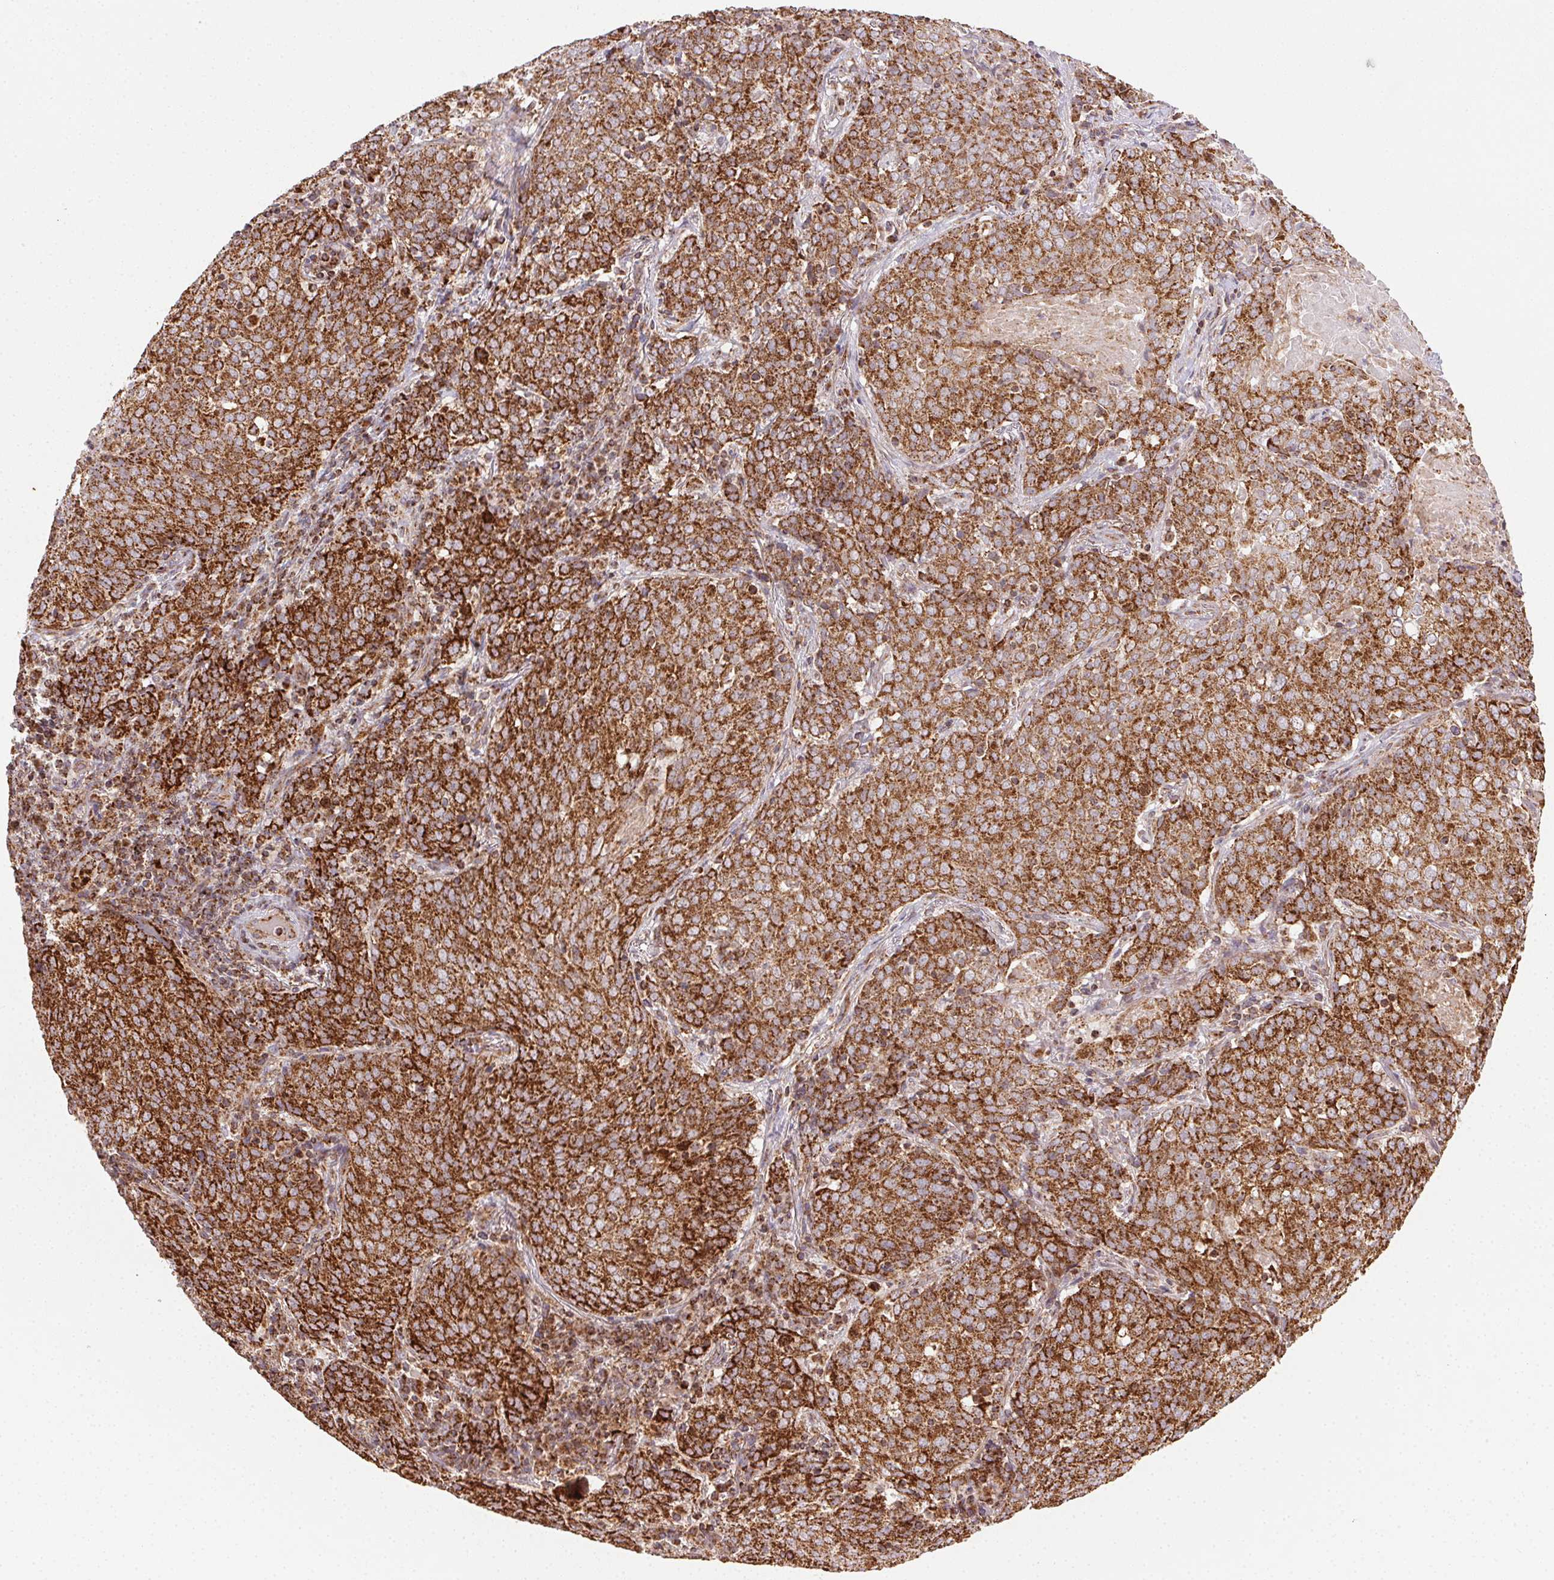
{"staining": {"intensity": "strong", "quantity": ">75%", "location": "cytoplasmic/membranous"}, "tissue": "lung cancer", "cell_type": "Tumor cells", "image_type": "cancer", "snomed": [{"axis": "morphology", "description": "Squamous cell carcinoma, NOS"}, {"axis": "topography", "description": "Lung"}], "caption": "IHC staining of lung cancer, which shows high levels of strong cytoplasmic/membranous staining in approximately >75% of tumor cells indicating strong cytoplasmic/membranous protein positivity. The staining was performed using DAB (brown) for protein detection and nuclei were counterstained in hematoxylin (blue).", "gene": "CLPB", "patient": {"sex": "male", "age": 82}}